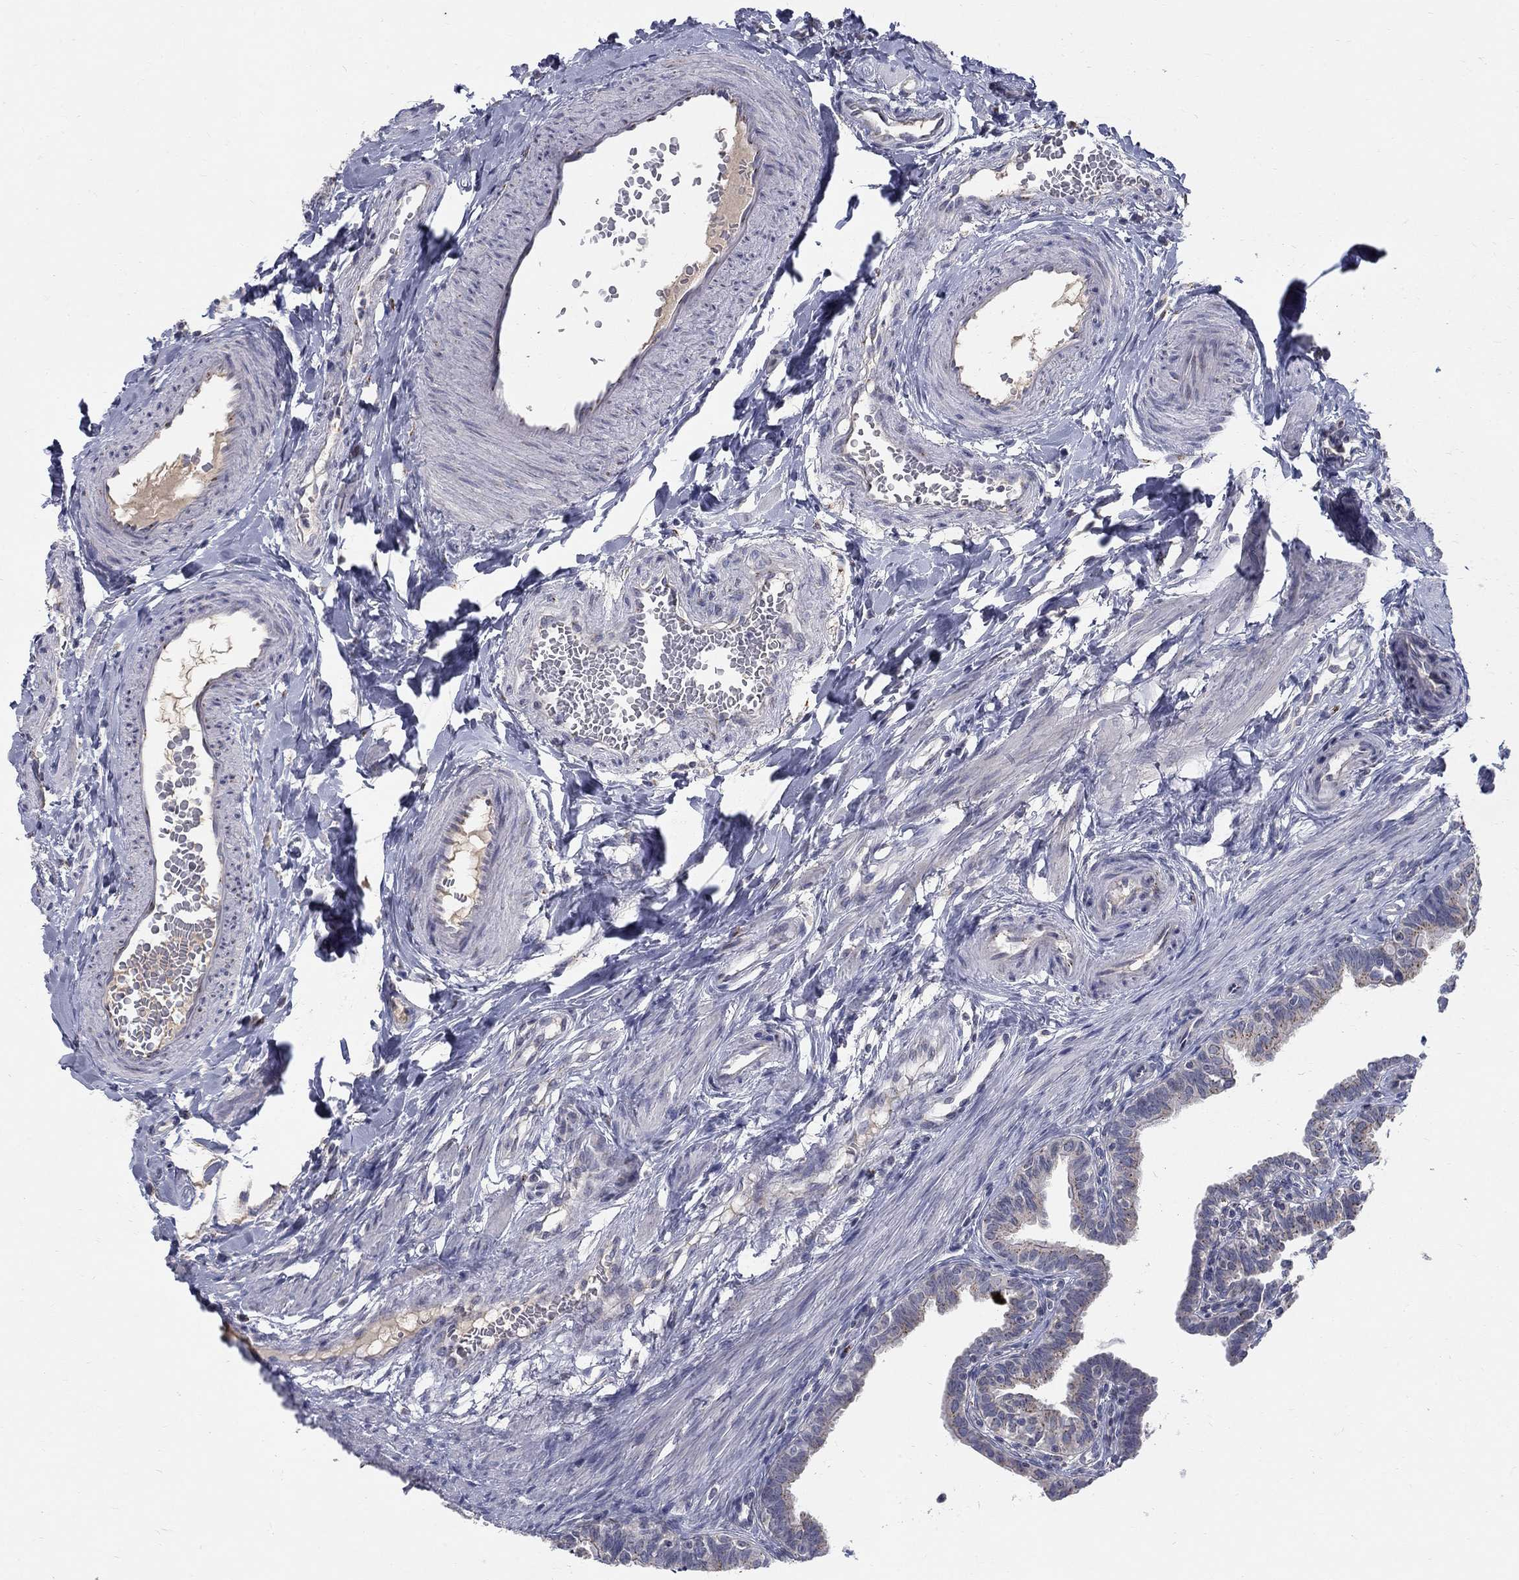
{"staining": {"intensity": "moderate", "quantity": "25%-75%", "location": "cytoplasmic/membranous"}, "tissue": "fallopian tube", "cell_type": "Glandular cells", "image_type": "normal", "snomed": [{"axis": "morphology", "description": "Normal tissue, NOS"}, {"axis": "topography", "description": "Fallopian tube"}], "caption": "Human fallopian tube stained for a protein (brown) shows moderate cytoplasmic/membranous positive staining in approximately 25%-75% of glandular cells.", "gene": "PANK3", "patient": {"sex": "female", "age": 36}}